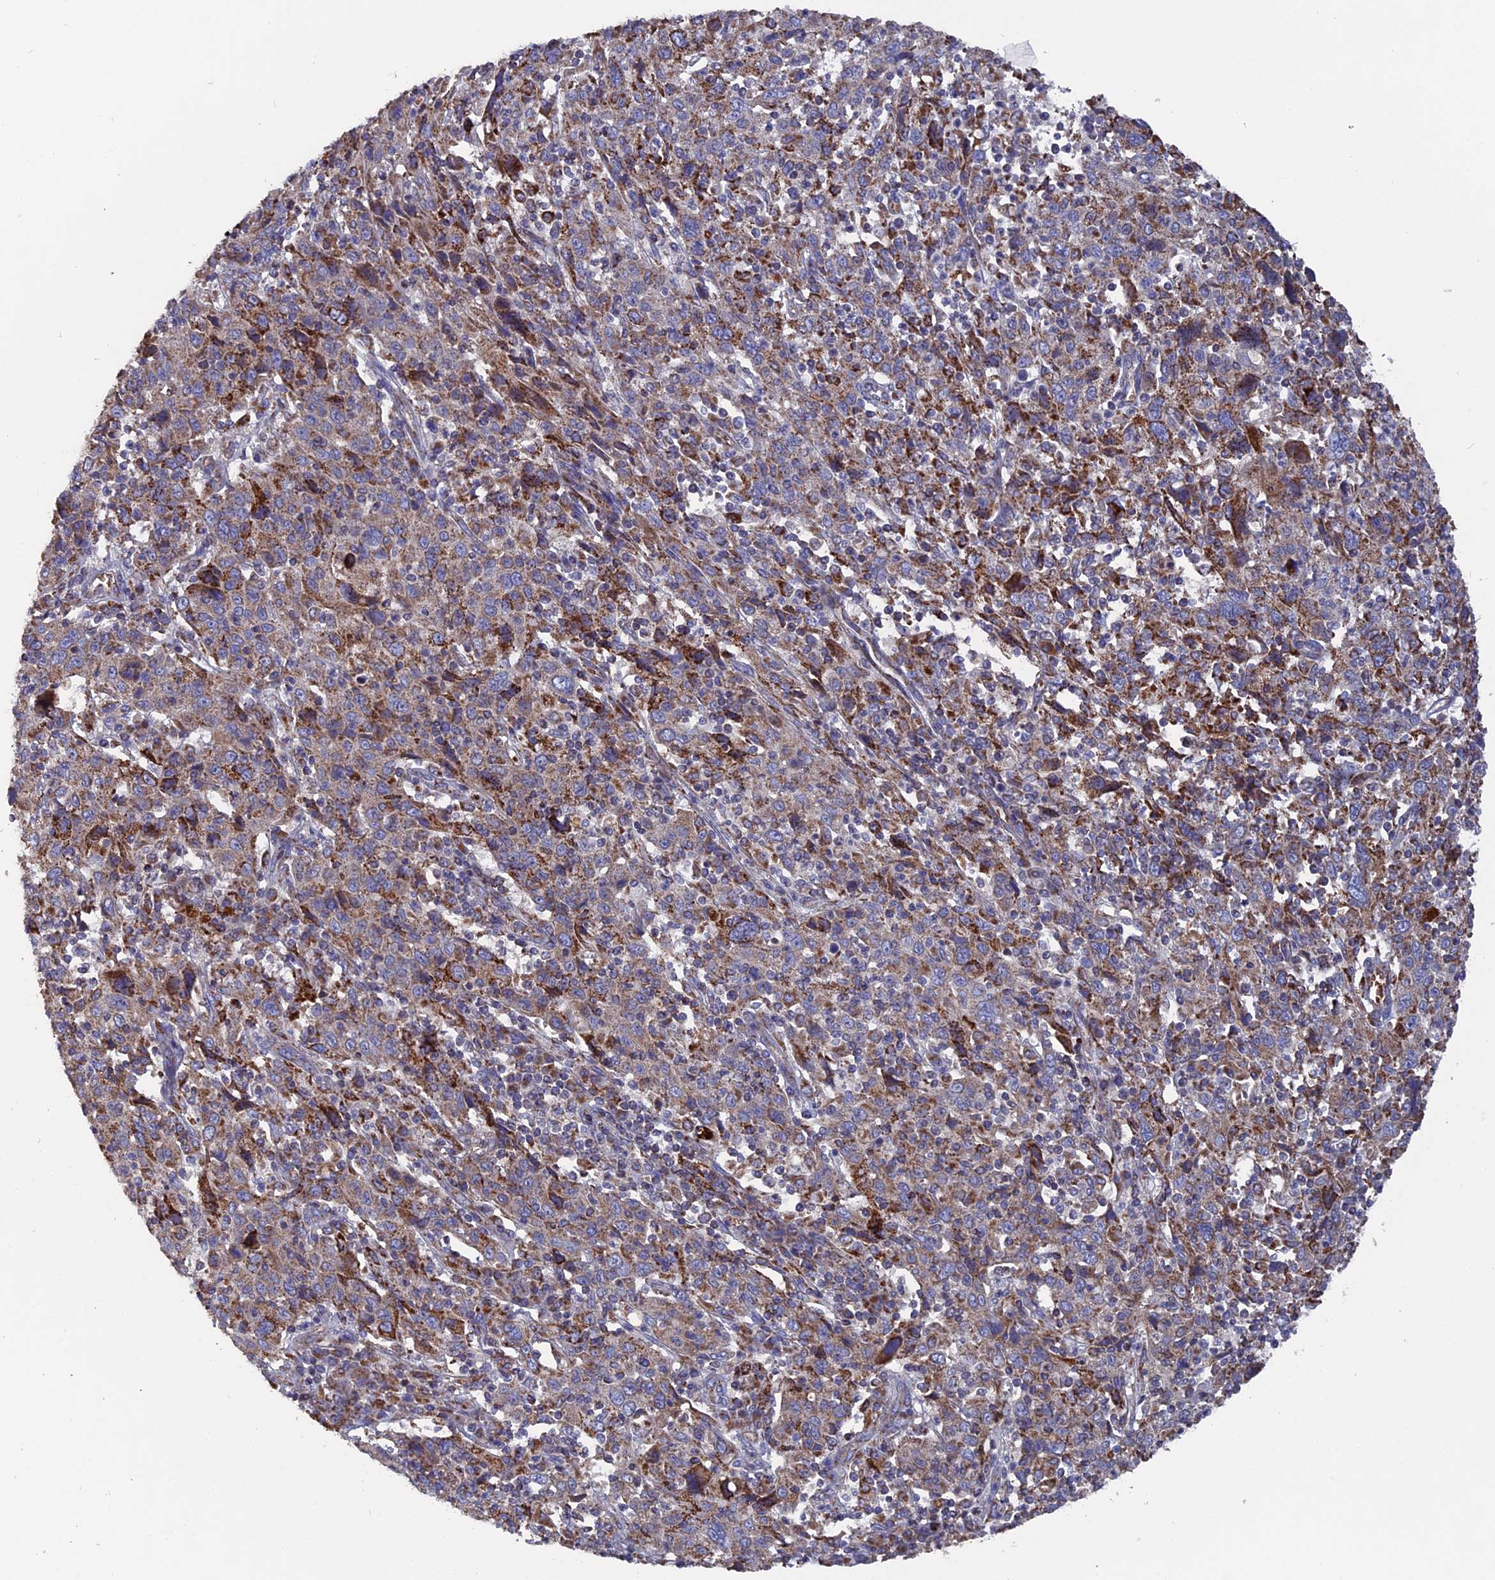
{"staining": {"intensity": "moderate", "quantity": "25%-75%", "location": "cytoplasmic/membranous"}, "tissue": "cervical cancer", "cell_type": "Tumor cells", "image_type": "cancer", "snomed": [{"axis": "morphology", "description": "Squamous cell carcinoma, NOS"}, {"axis": "topography", "description": "Cervix"}], "caption": "A micrograph of cervical cancer (squamous cell carcinoma) stained for a protein displays moderate cytoplasmic/membranous brown staining in tumor cells.", "gene": "TGFA", "patient": {"sex": "female", "age": 46}}